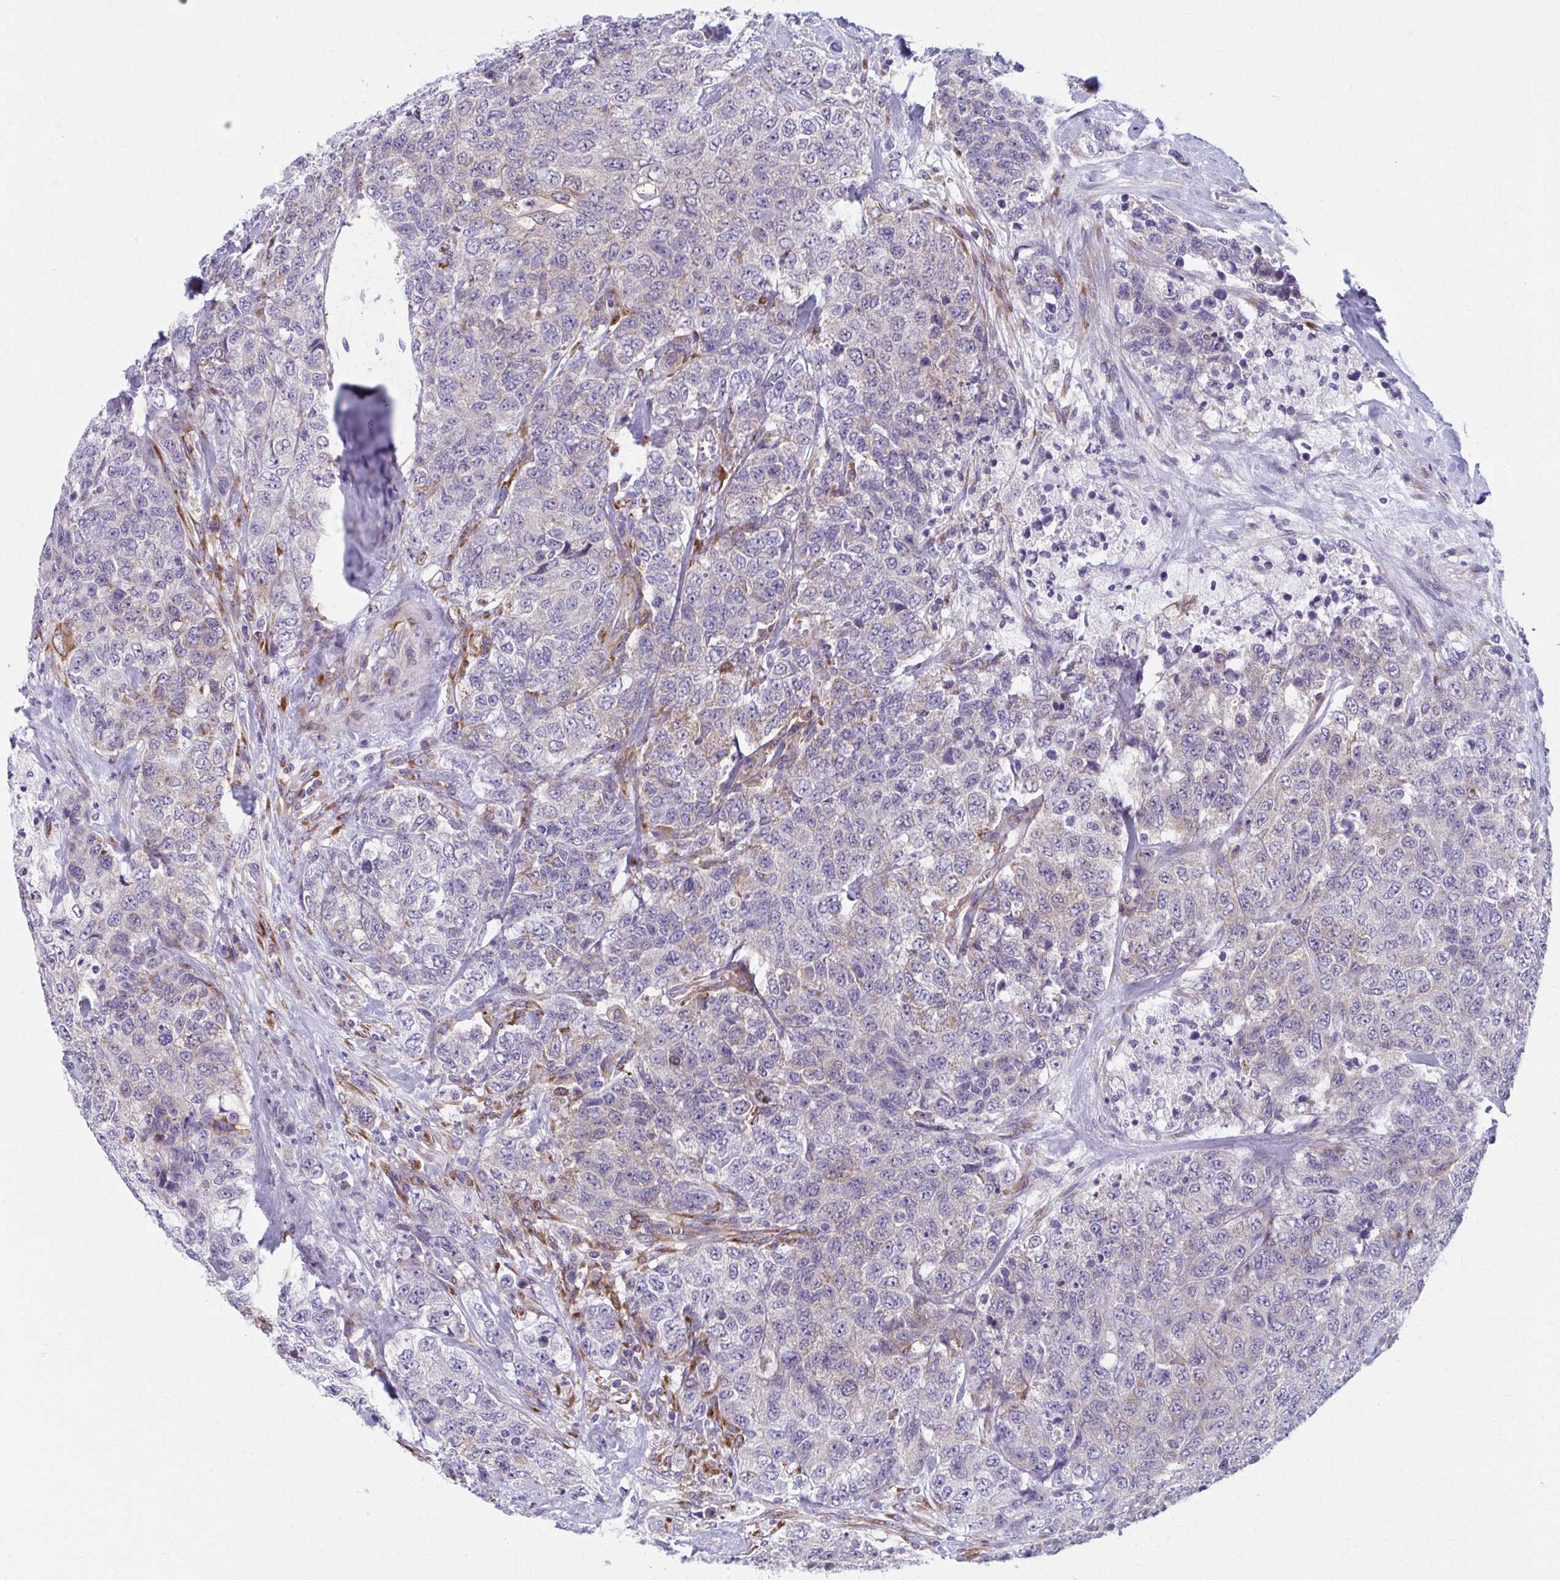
{"staining": {"intensity": "weak", "quantity": "<25%", "location": "cytoplasmic/membranous"}, "tissue": "urothelial cancer", "cell_type": "Tumor cells", "image_type": "cancer", "snomed": [{"axis": "morphology", "description": "Urothelial carcinoma, High grade"}, {"axis": "topography", "description": "Urinary bladder"}], "caption": "Immunohistochemistry (IHC) histopathology image of human high-grade urothelial carcinoma stained for a protein (brown), which shows no positivity in tumor cells. Nuclei are stained in blue.", "gene": "SPATS2L", "patient": {"sex": "female", "age": 78}}